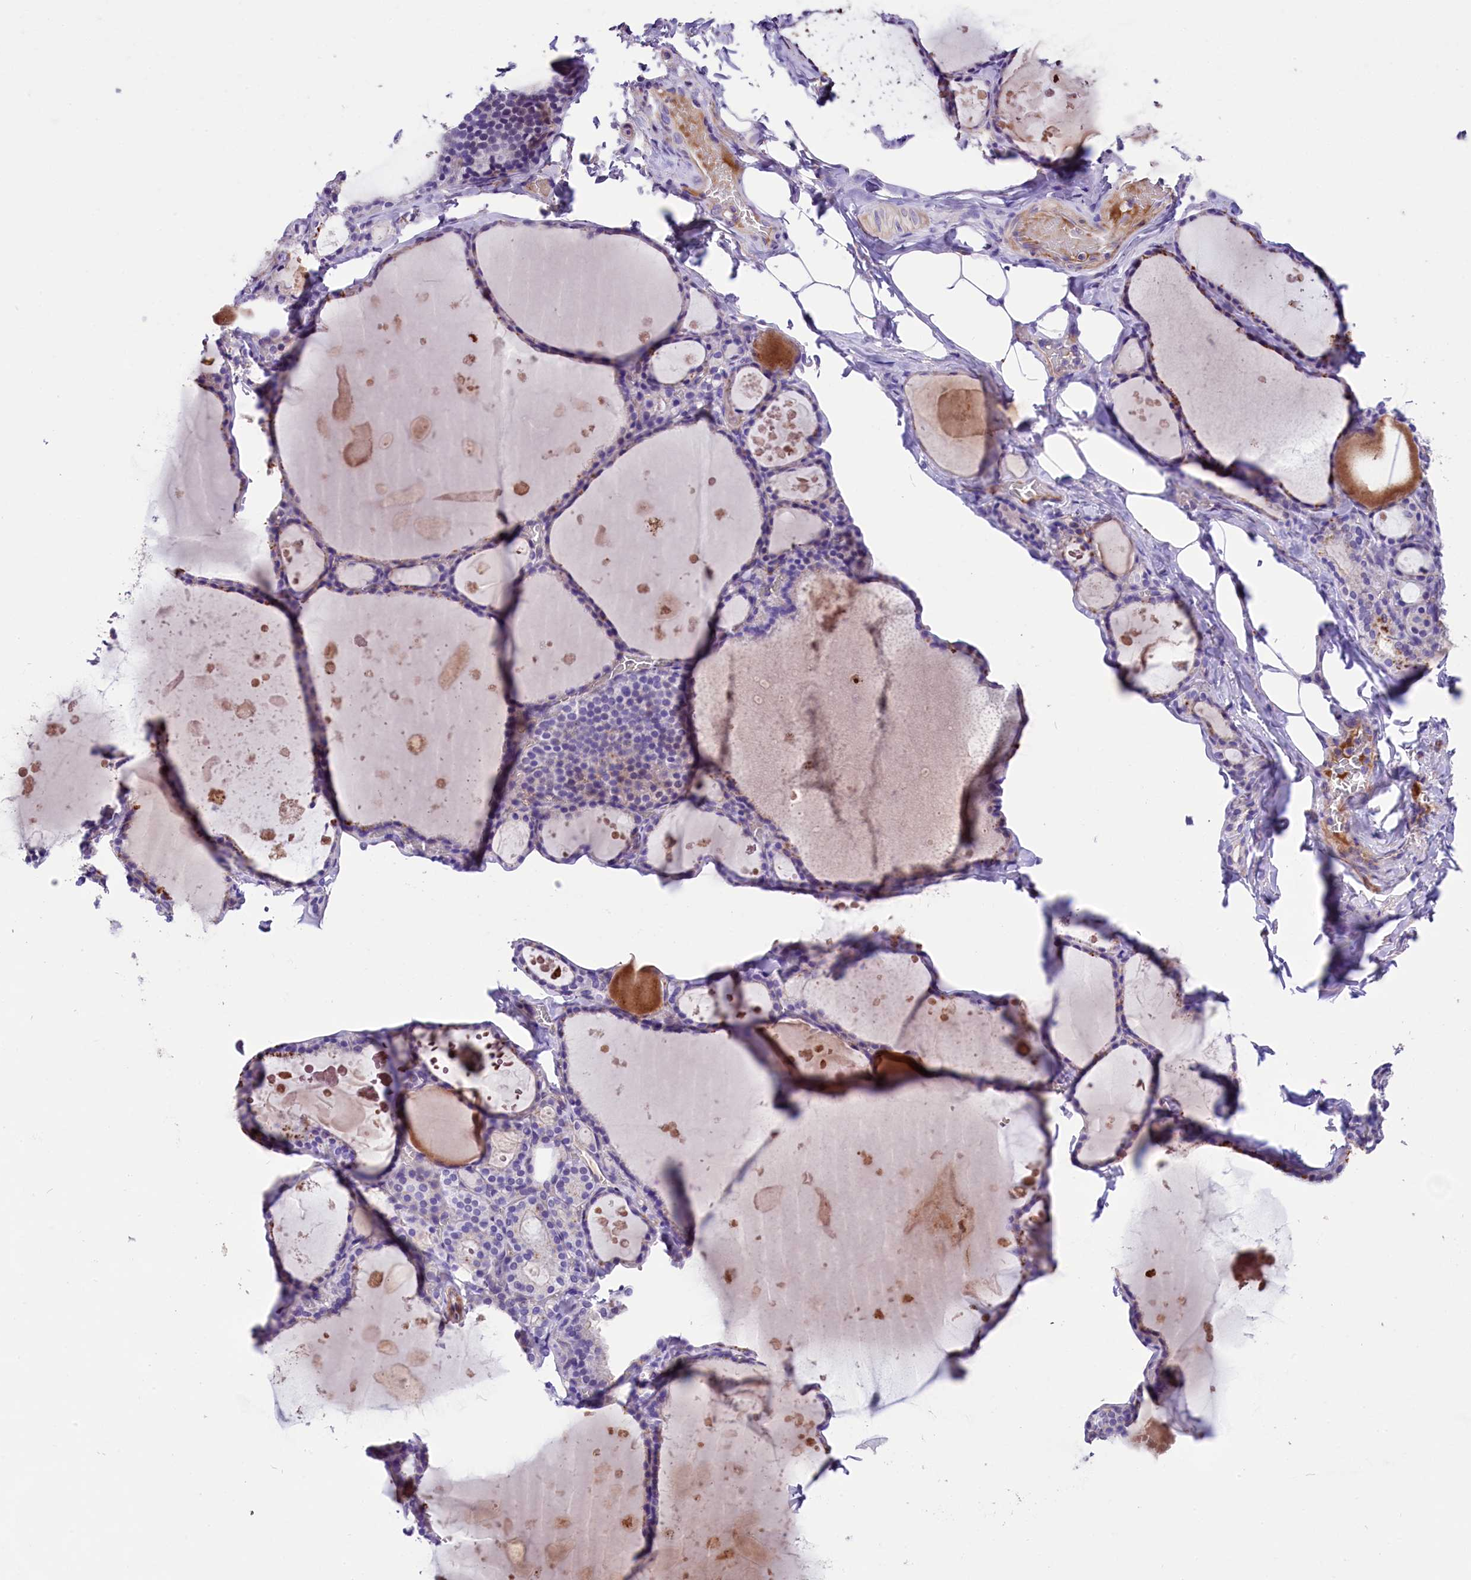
{"staining": {"intensity": "negative", "quantity": "none", "location": "none"}, "tissue": "thyroid gland", "cell_type": "Glandular cells", "image_type": "normal", "snomed": [{"axis": "morphology", "description": "Normal tissue, NOS"}, {"axis": "topography", "description": "Thyroid gland"}], "caption": "High power microscopy histopathology image of an immunohistochemistry (IHC) histopathology image of normal thyroid gland, revealing no significant staining in glandular cells. (Immunohistochemistry (ihc), brightfield microscopy, high magnification).", "gene": "MEX3B", "patient": {"sex": "male", "age": 56}}